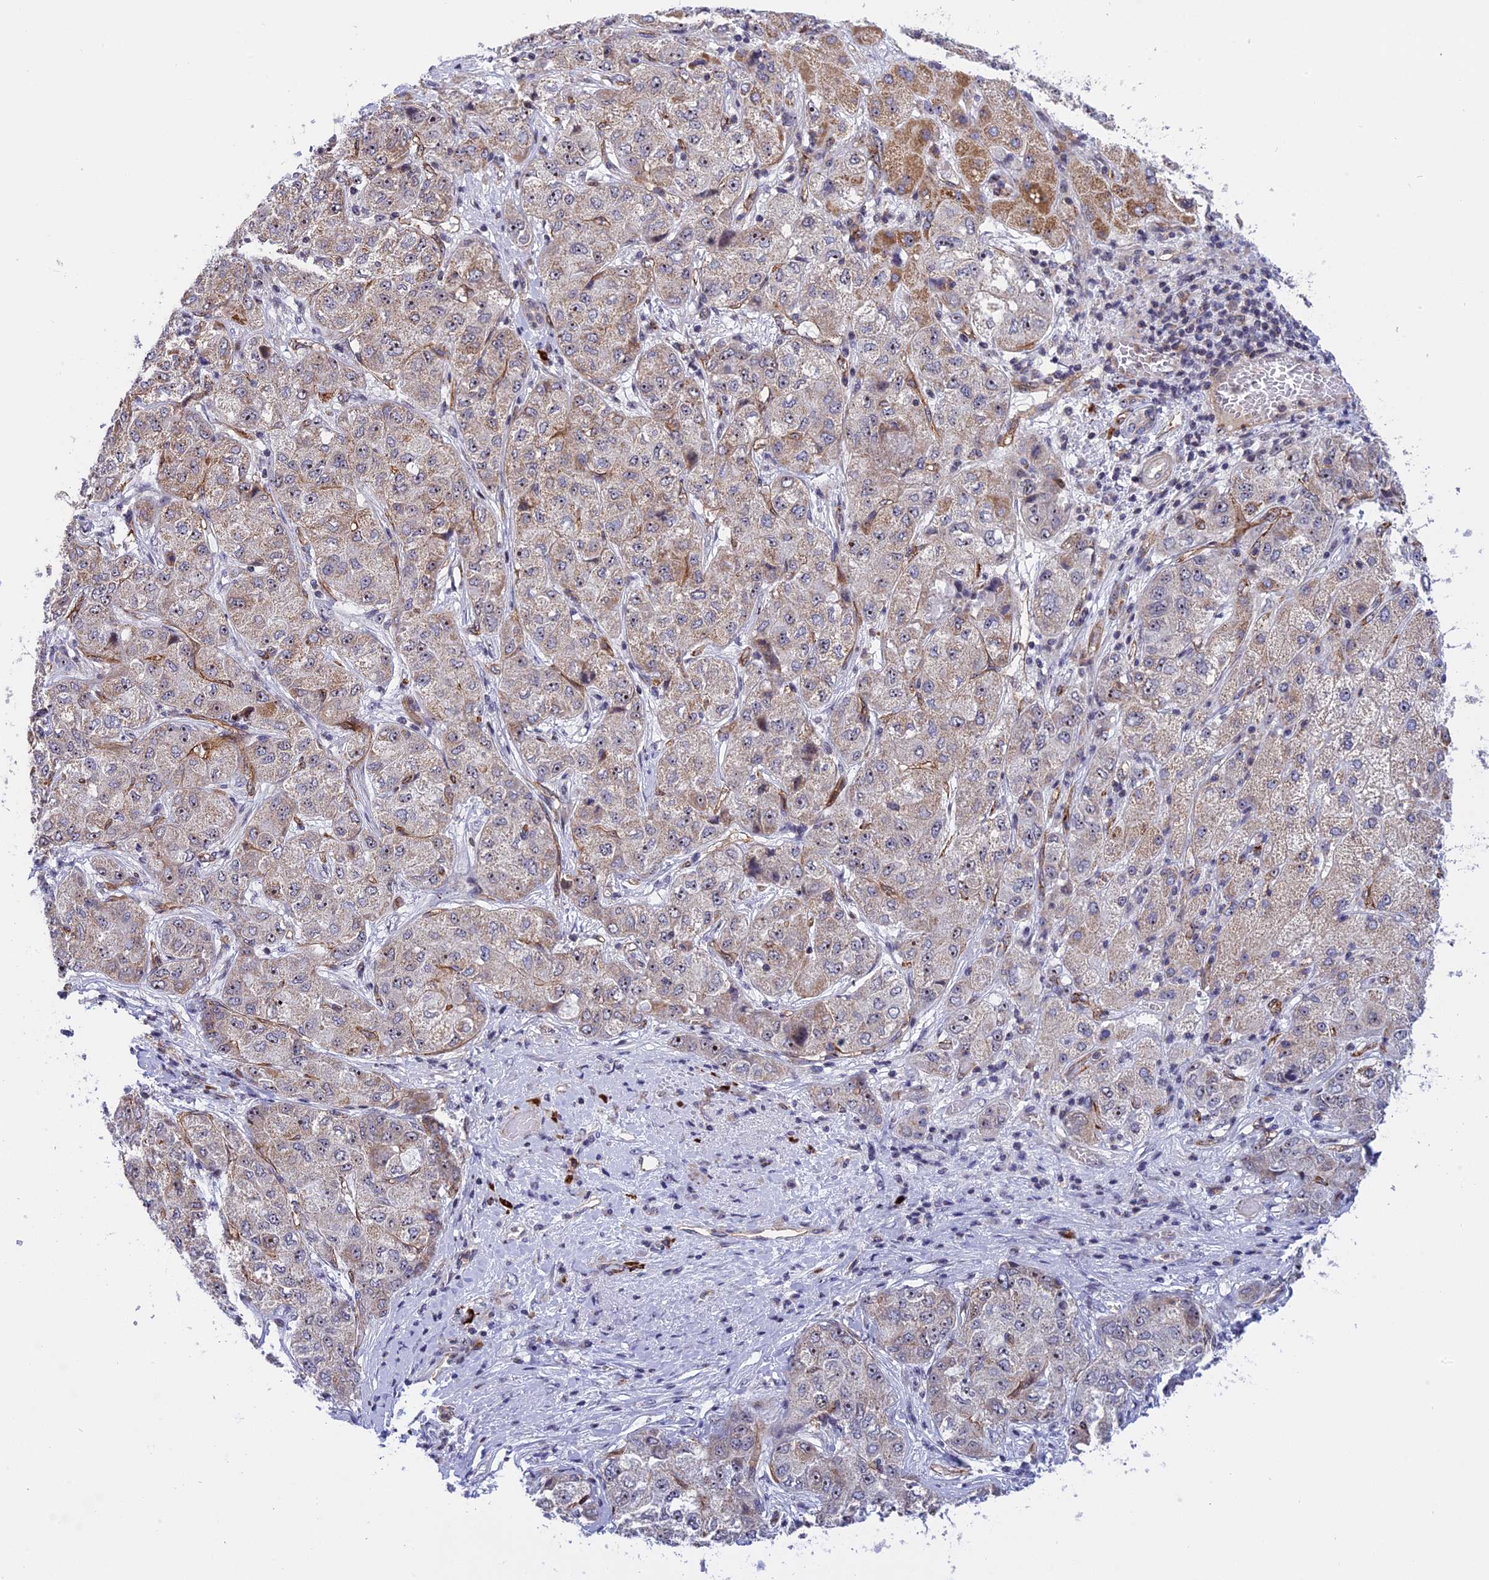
{"staining": {"intensity": "moderate", "quantity": "25%-75%", "location": "cytoplasmic/membranous"}, "tissue": "liver cancer", "cell_type": "Tumor cells", "image_type": "cancer", "snomed": [{"axis": "morphology", "description": "Carcinoma, Hepatocellular, NOS"}, {"axis": "topography", "description": "Liver"}], "caption": "Immunohistochemistry (IHC) of human hepatocellular carcinoma (liver) shows medium levels of moderate cytoplasmic/membranous positivity in about 25%-75% of tumor cells. Immunohistochemistry stains the protein in brown and the nuclei are stained blue.", "gene": "MPND", "patient": {"sex": "male", "age": 80}}